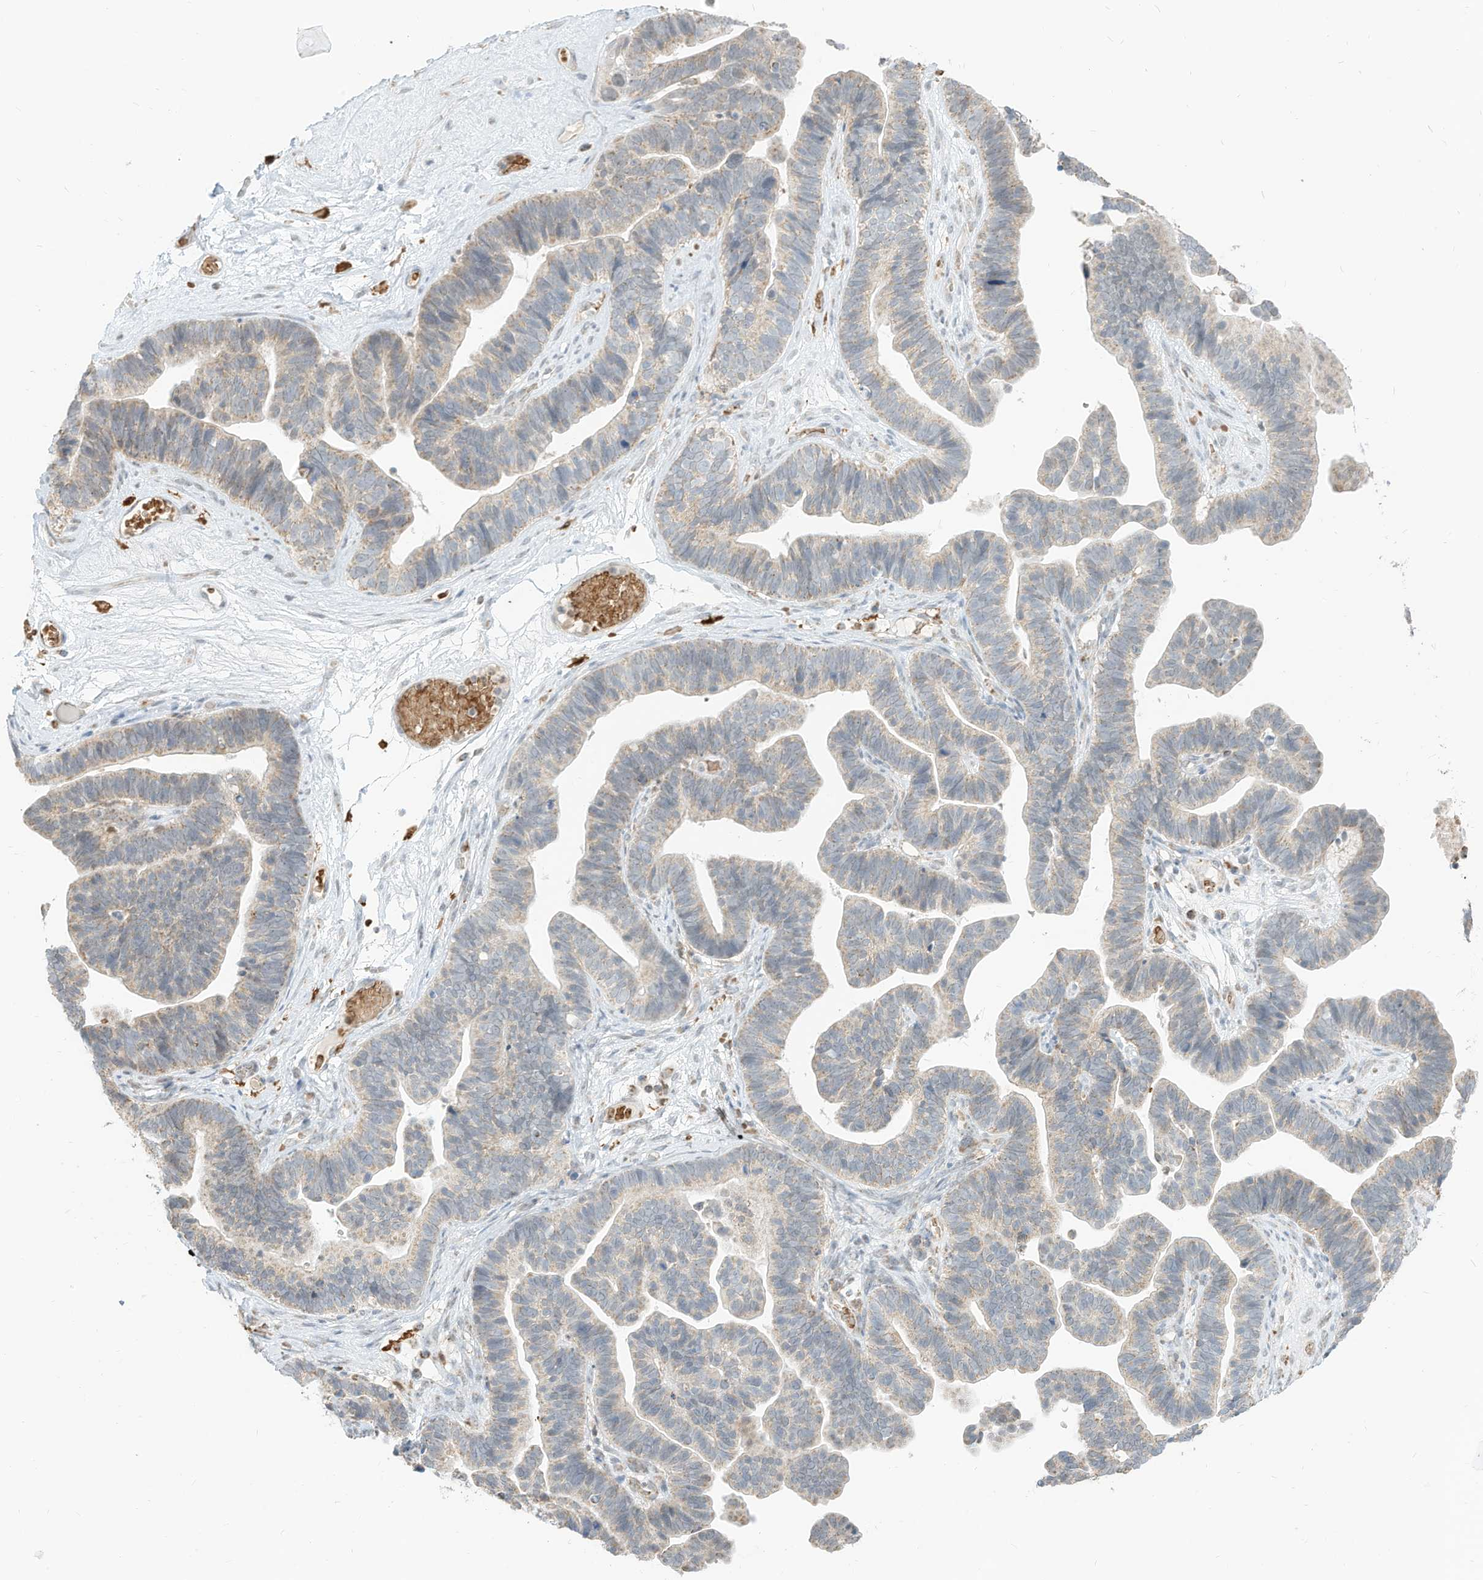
{"staining": {"intensity": "weak", "quantity": "25%-75%", "location": "cytoplasmic/membranous"}, "tissue": "ovarian cancer", "cell_type": "Tumor cells", "image_type": "cancer", "snomed": [{"axis": "morphology", "description": "Cystadenocarcinoma, serous, NOS"}, {"axis": "topography", "description": "Ovary"}], "caption": "An image of ovarian serous cystadenocarcinoma stained for a protein demonstrates weak cytoplasmic/membranous brown staining in tumor cells.", "gene": "MTUS2", "patient": {"sex": "female", "age": 56}}